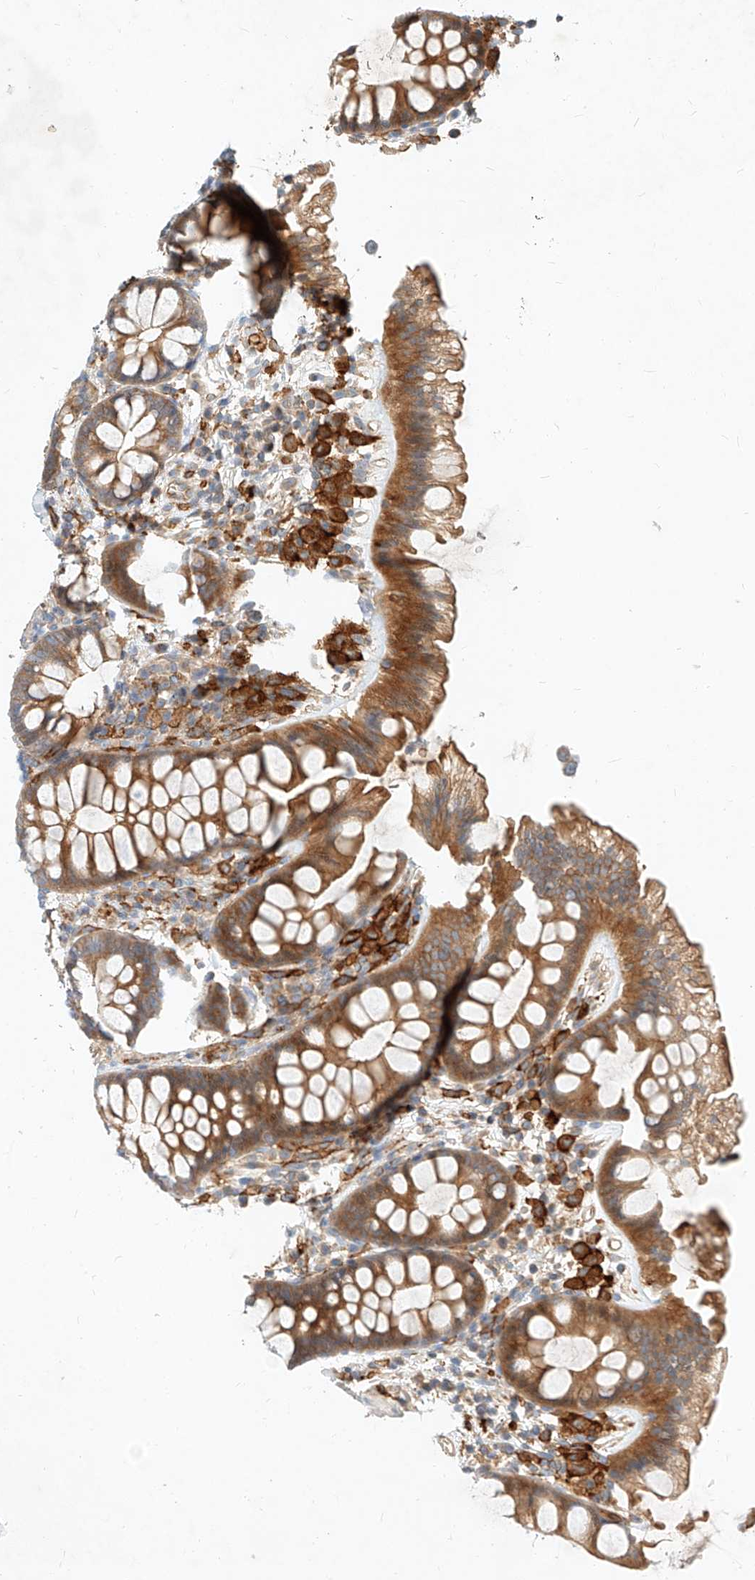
{"staining": {"intensity": "weak", "quantity": "25%-75%", "location": "cytoplasmic/membranous"}, "tissue": "colon", "cell_type": "Endothelial cells", "image_type": "normal", "snomed": [{"axis": "morphology", "description": "Normal tissue, NOS"}, {"axis": "topography", "description": "Colon"}], "caption": "Immunohistochemical staining of normal human colon displays weak cytoplasmic/membranous protein staining in about 25%-75% of endothelial cells. (IHC, brightfield microscopy, high magnification).", "gene": "NFAM1", "patient": {"sex": "female", "age": 62}}